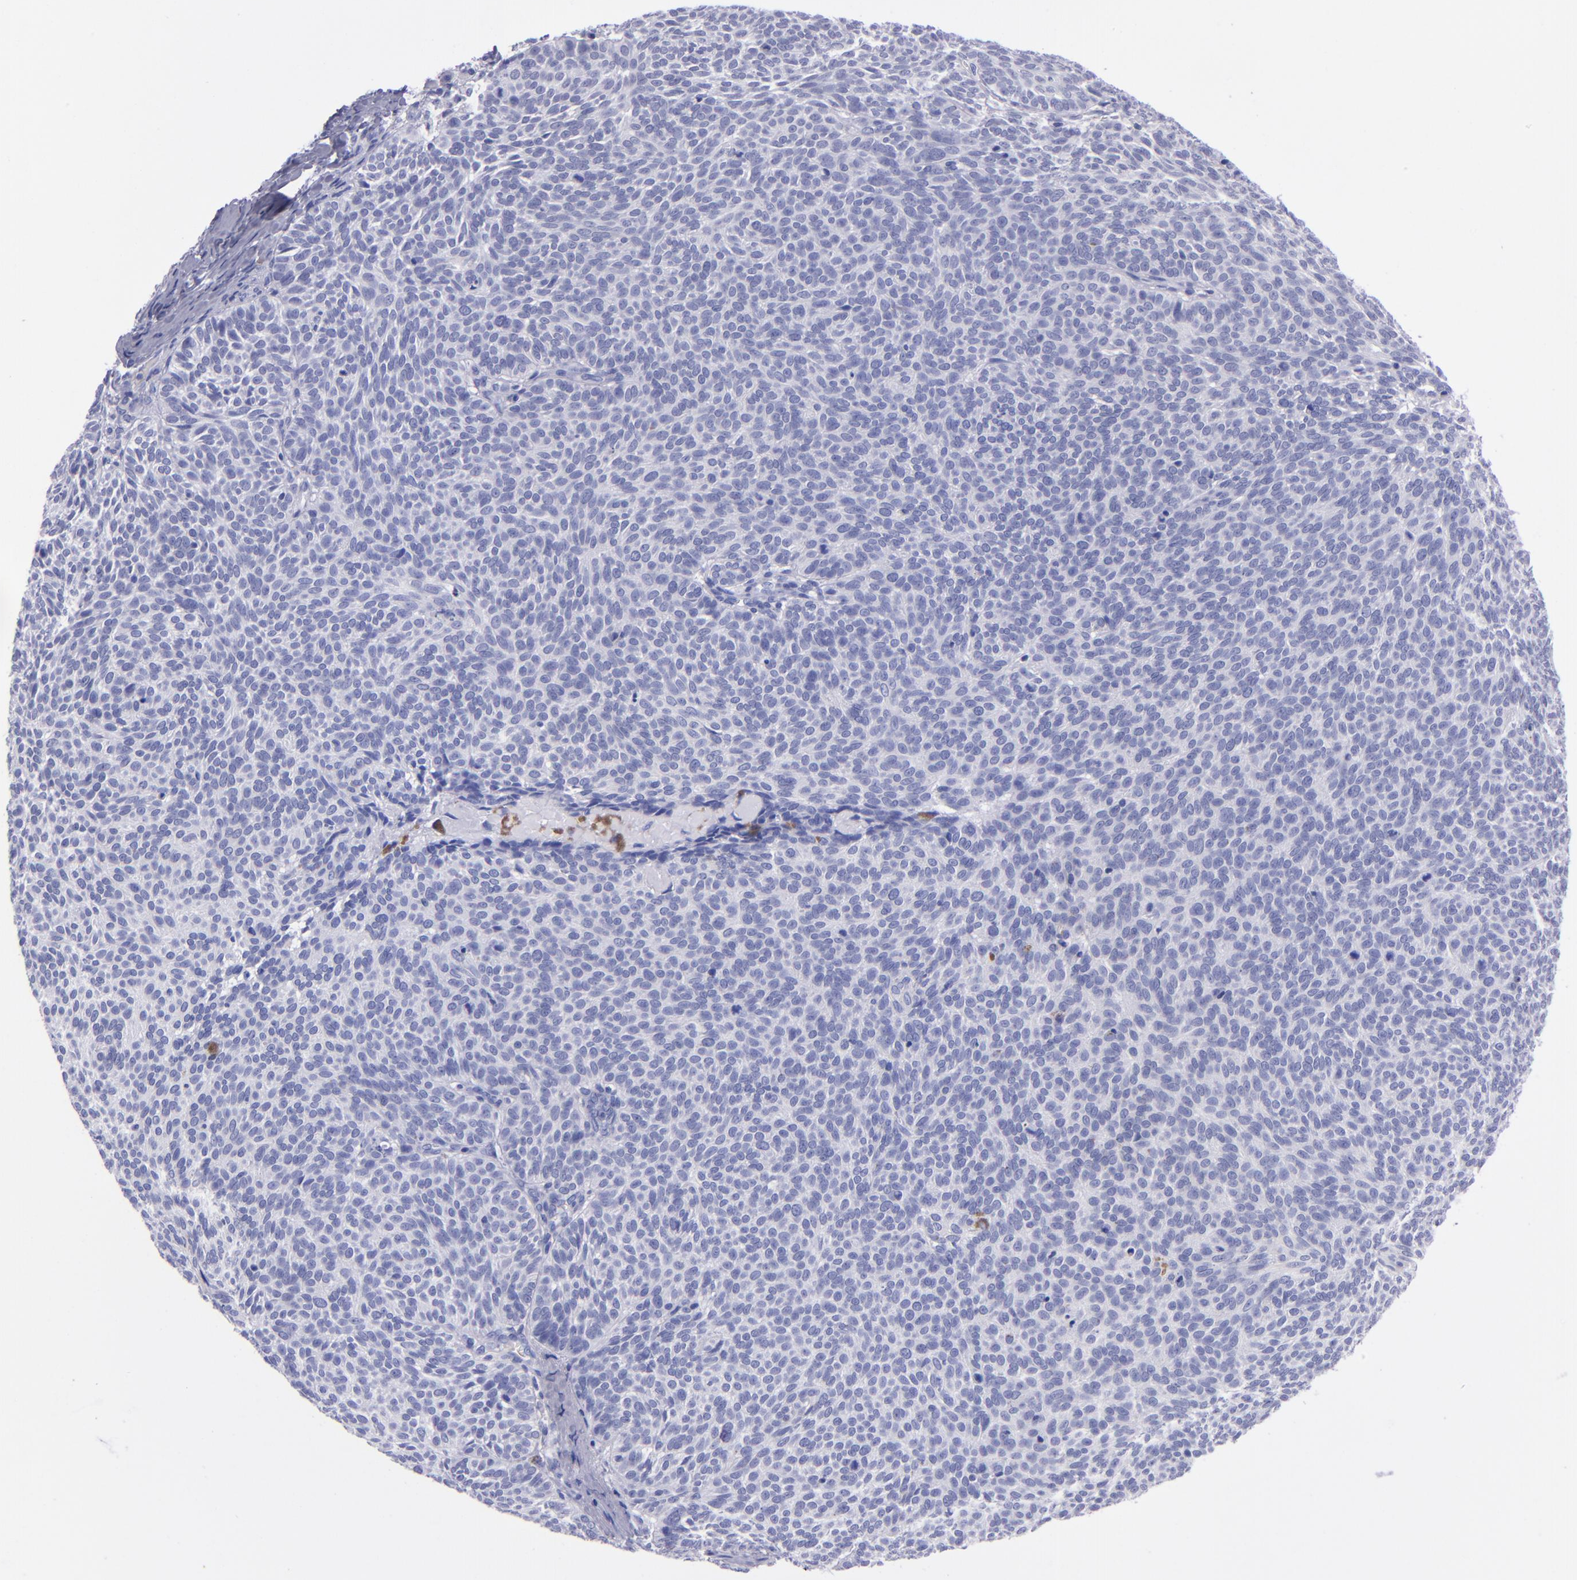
{"staining": {"intensity": "negative", "quantity": "none", "location": "none"}, "tissue": "skin cancer", "cell_type": "Tumor cells", "image_type": "cancer", "snomed": [{"axis": "morphology", "description": "Basal cell carcinoma"}, {"axis": "topography", "description": "Skin"}], "caption": "Image shows no significant protein staining in tumor cells of skin cancer (basal cell carcinoma).", "gene": "CD37", "patient": {"sex": "male", "age": 63}}